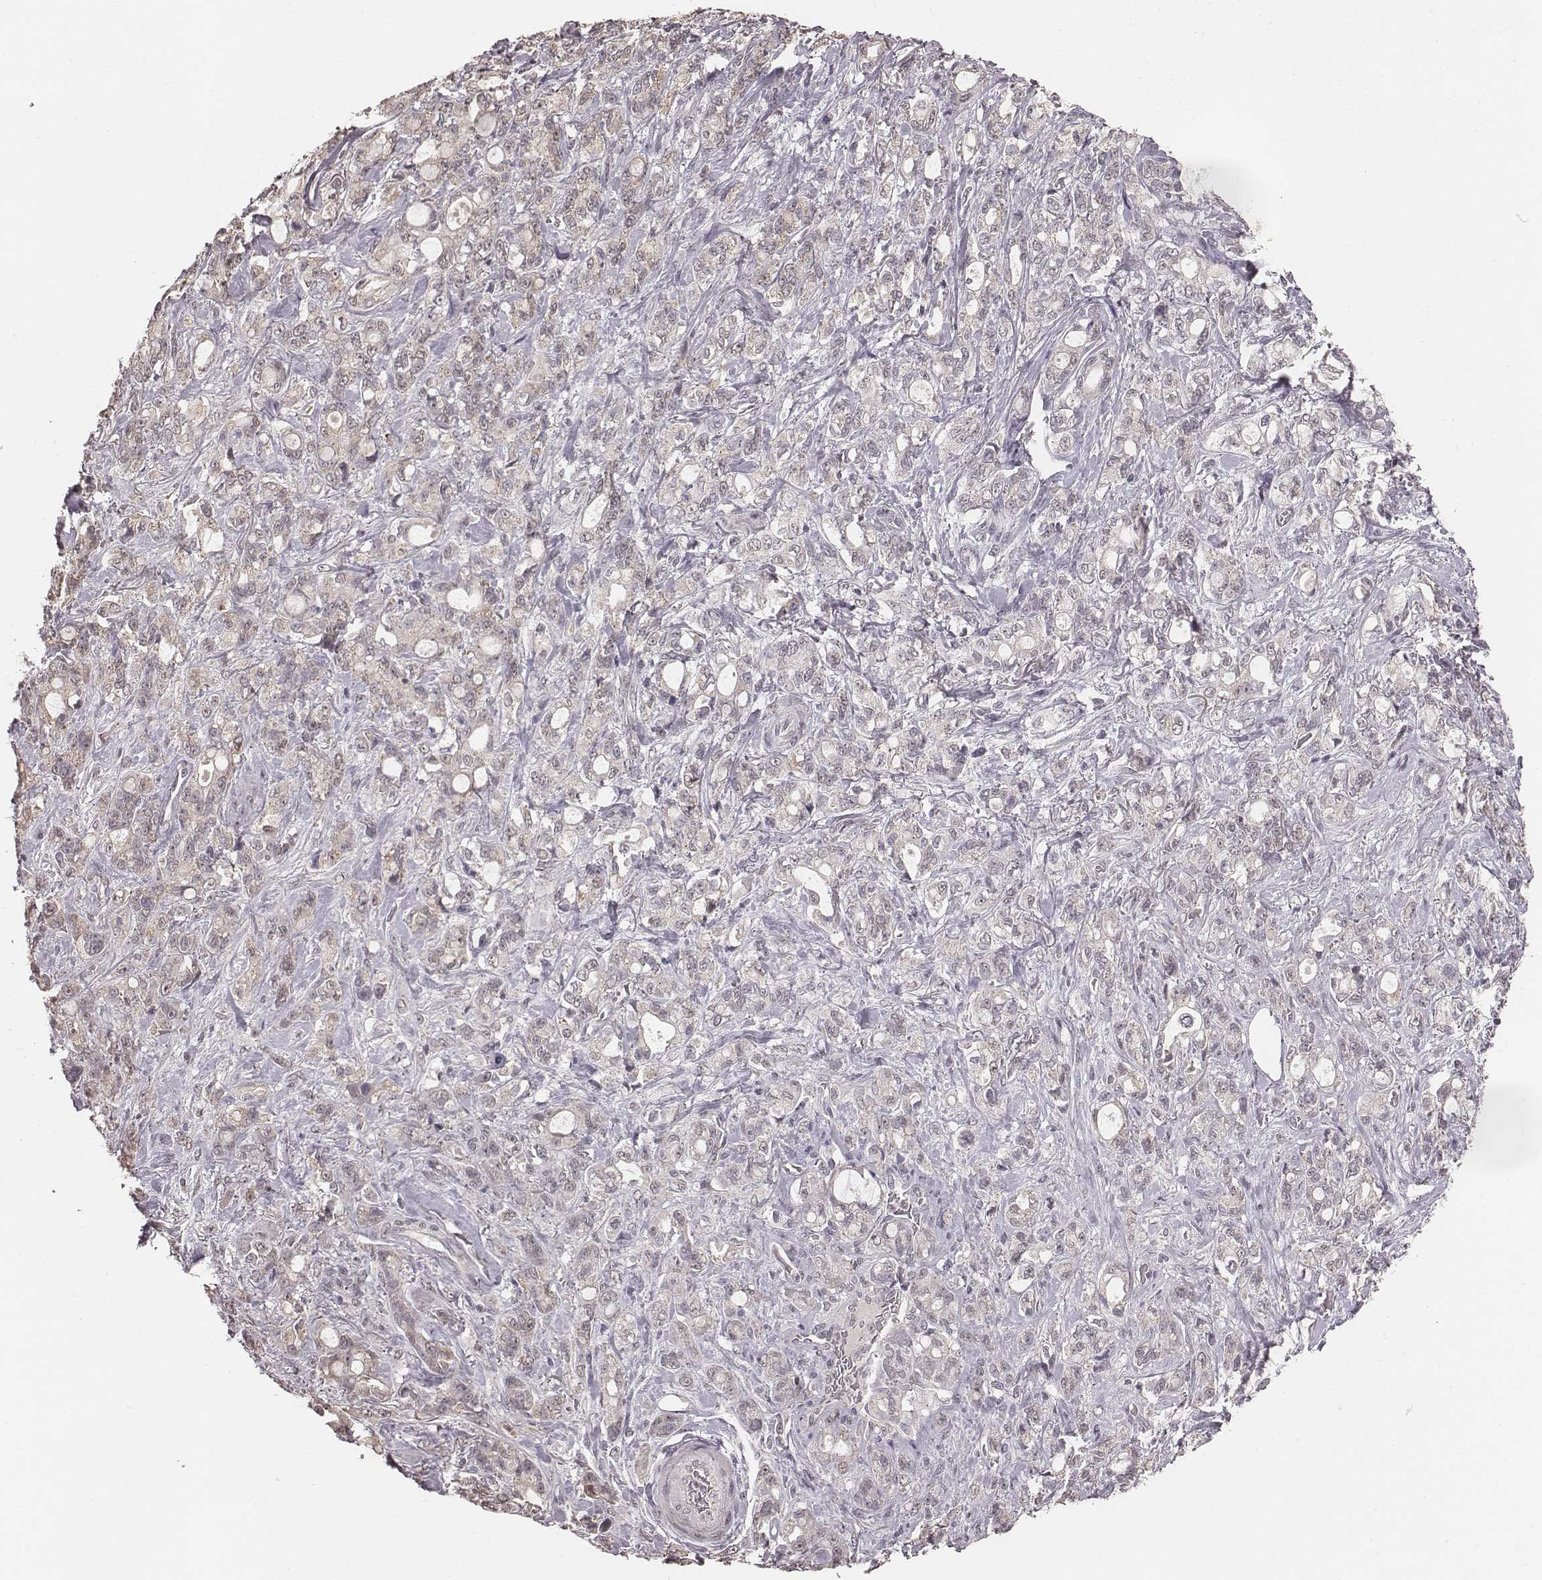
{"staining": {"intensity": "negative", "quantity": "none", "location": "none"}, "tissue": "stomach cancer", "cell_type": "Tumor cells", "image_type": "cancer", "snomed": [{"axis": "morphology", "description": "Adenocarcinoma, NOS"}, {"axis": "topography", "description": "Stomach"}], "caption": "Immunohistochemistry photomicrograph of neoplastic tissue: stomach cancer (adenocarcinoma) stained with DAB exhibits no significant protein positivity in tumor cells.", "gene": "SLC7A4", "patient": {"sex": "male", "age": 63}}